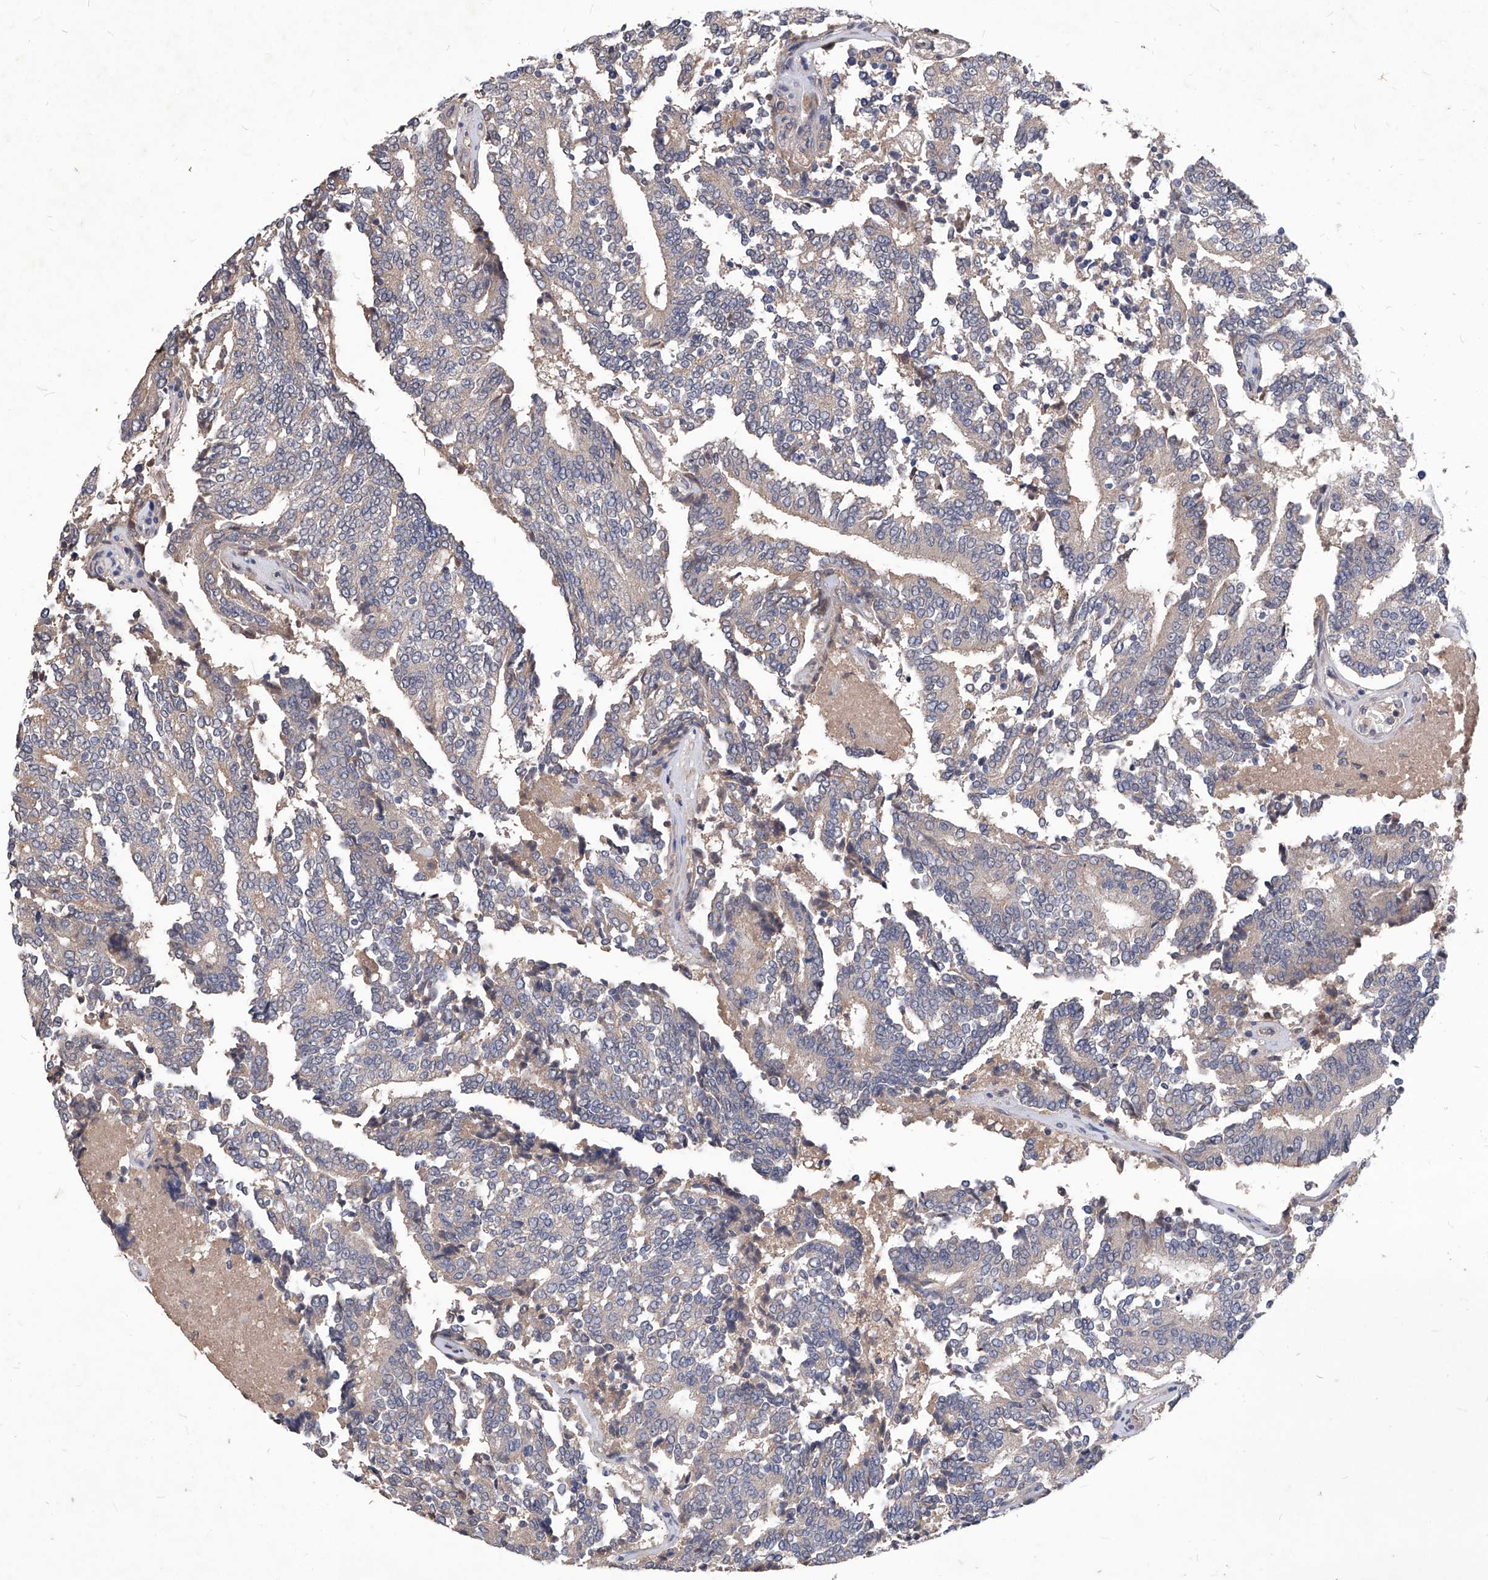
{"staining": {"intensity": "weak", "quantity": "<25%", "location": "cytoplasmic/membranous"}, "tissue": "prostate cancer", "cell_type": "Tumor cells", "image_type": "cancer", "snomed": [{"axis": "morphology", "description": "Normal tissue, NOS"}, {"axis": "morphology", "description": "Adenocarcinoma, High grade"}, {"axis": "topography", "description": "Prostate"}, {"axis": "topography", "description": "Seminal veicle"}], "caption": "This is an immunohistochemistry photomicrograph of human high-grade adenocarcinoma (prostate). There is no staining in tumor cells.", "gene": "SYNGR1", "patient": {"sex": "male", "age": 55}}